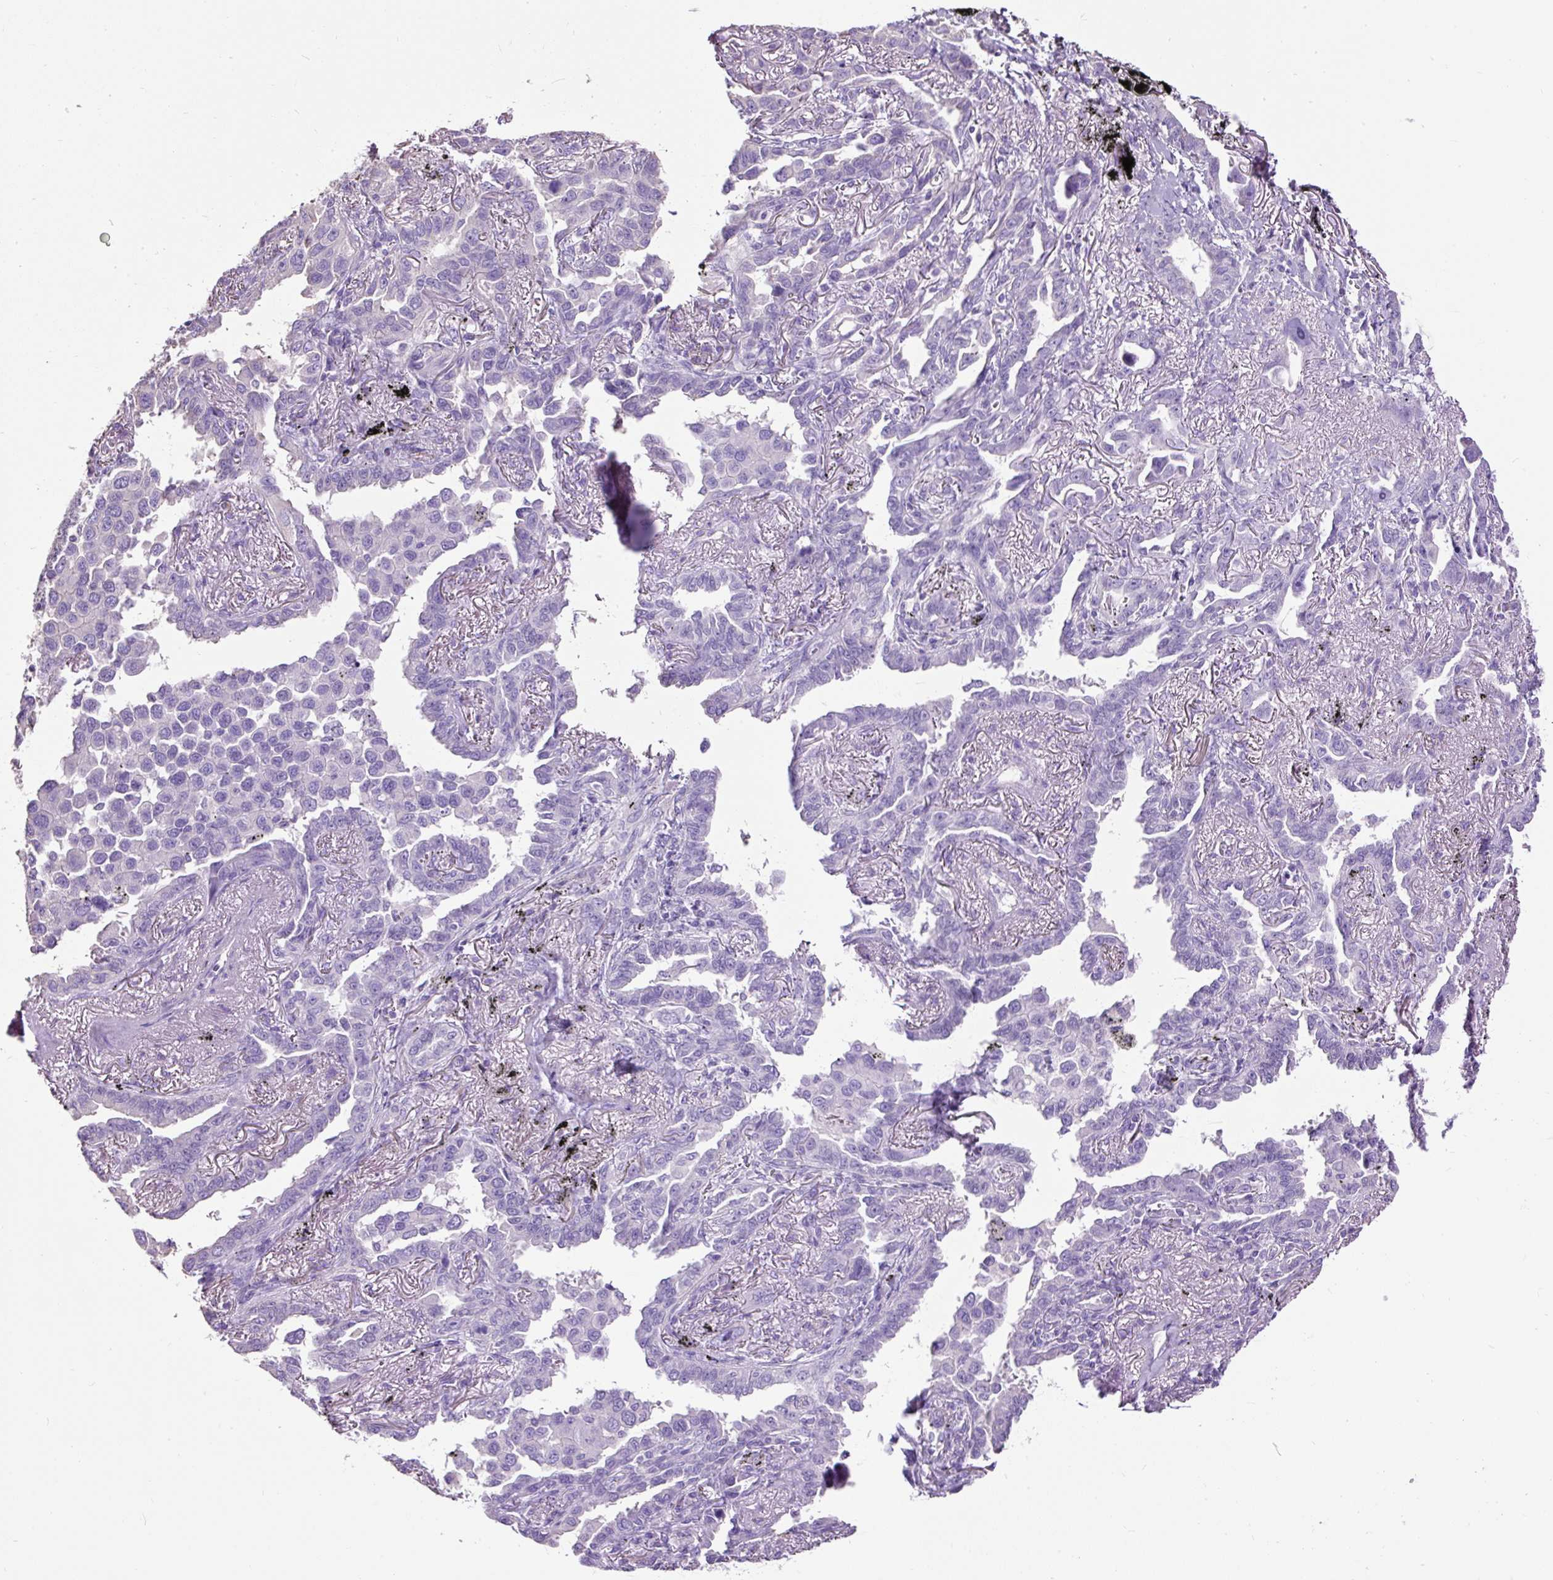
{"staining": {"intensity": "negative", "quantity": "none", "location": "none"}, "tissue": "lung cancer", "cell_type": "Tumor cells", "image_type": "cancer", "snomed": [{"axis": "morphology", "description": "Adenocarcinoma, NOS"}, {"axis": "topography", "description": "Lung"}], "caption": "Immunohistochemistry (IHC) histopathology image of neoplastic tissue: human lung adenocarcinoma stained with DAB exhibits no significant protein expression in tumor cells.", "gene": "PDIA2", "patient": {"sex": "male", "age": 67}}